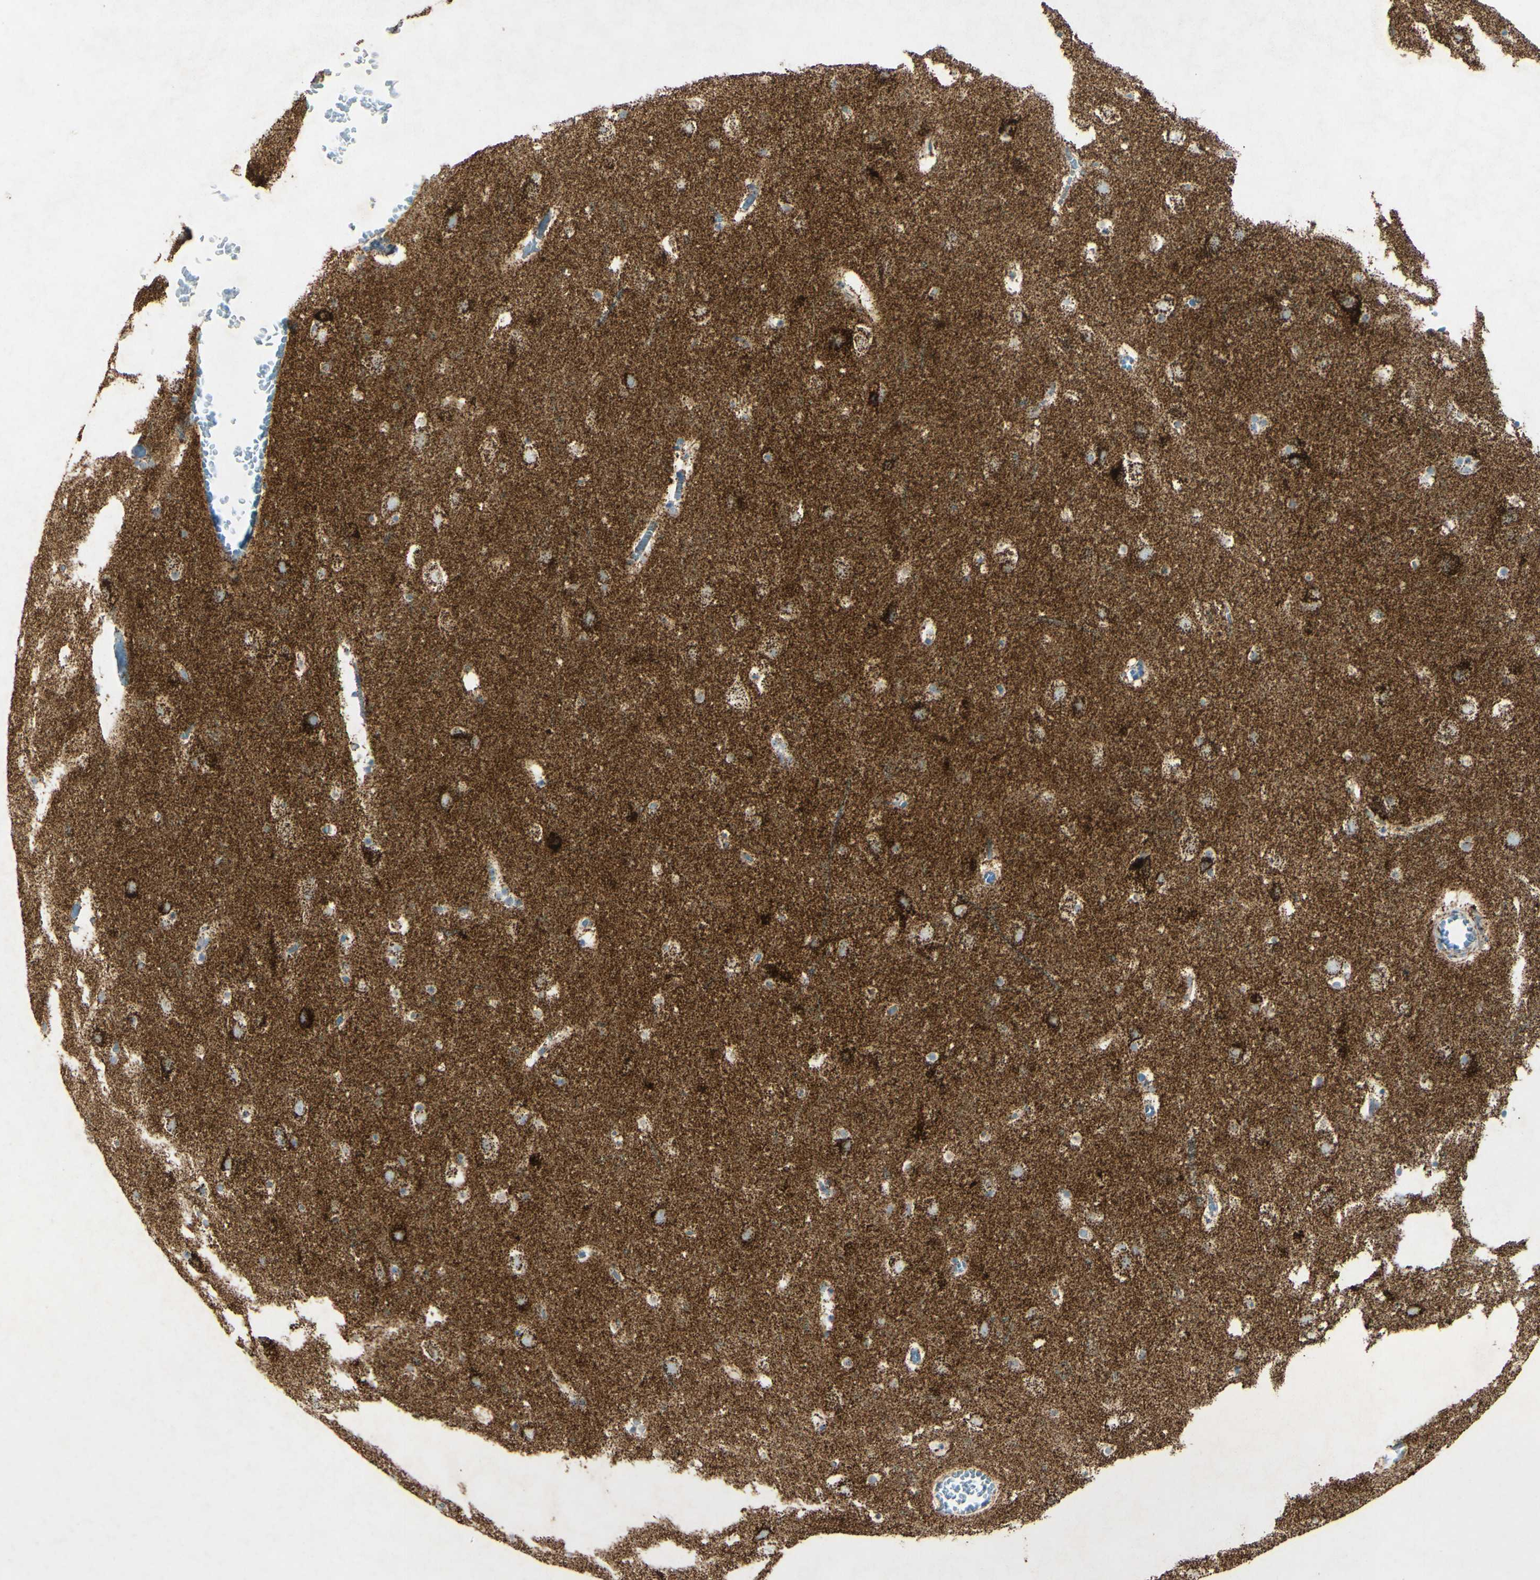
{"staining": {"intensity": "weak", "quantity": "25%-75%", "location": "cytoplasmic/membranous"}, "tissue": "cerebral cortex", "cell_type": "Endothelial cells", "image_type": "normal", "snomed": [{"axis": "morphology", "description": "Normal tissue, NOS"}, {"axis": "topography", "description": "Cerebral cortex"}], "caption": "Protein analysis of normal cerebral cortex shows weak cytoplasmic/membranous positivity in about 25%-75% of endothelial cells.", "gene": "OXCT1", "patient": {"sex": "male", "age": 45}}